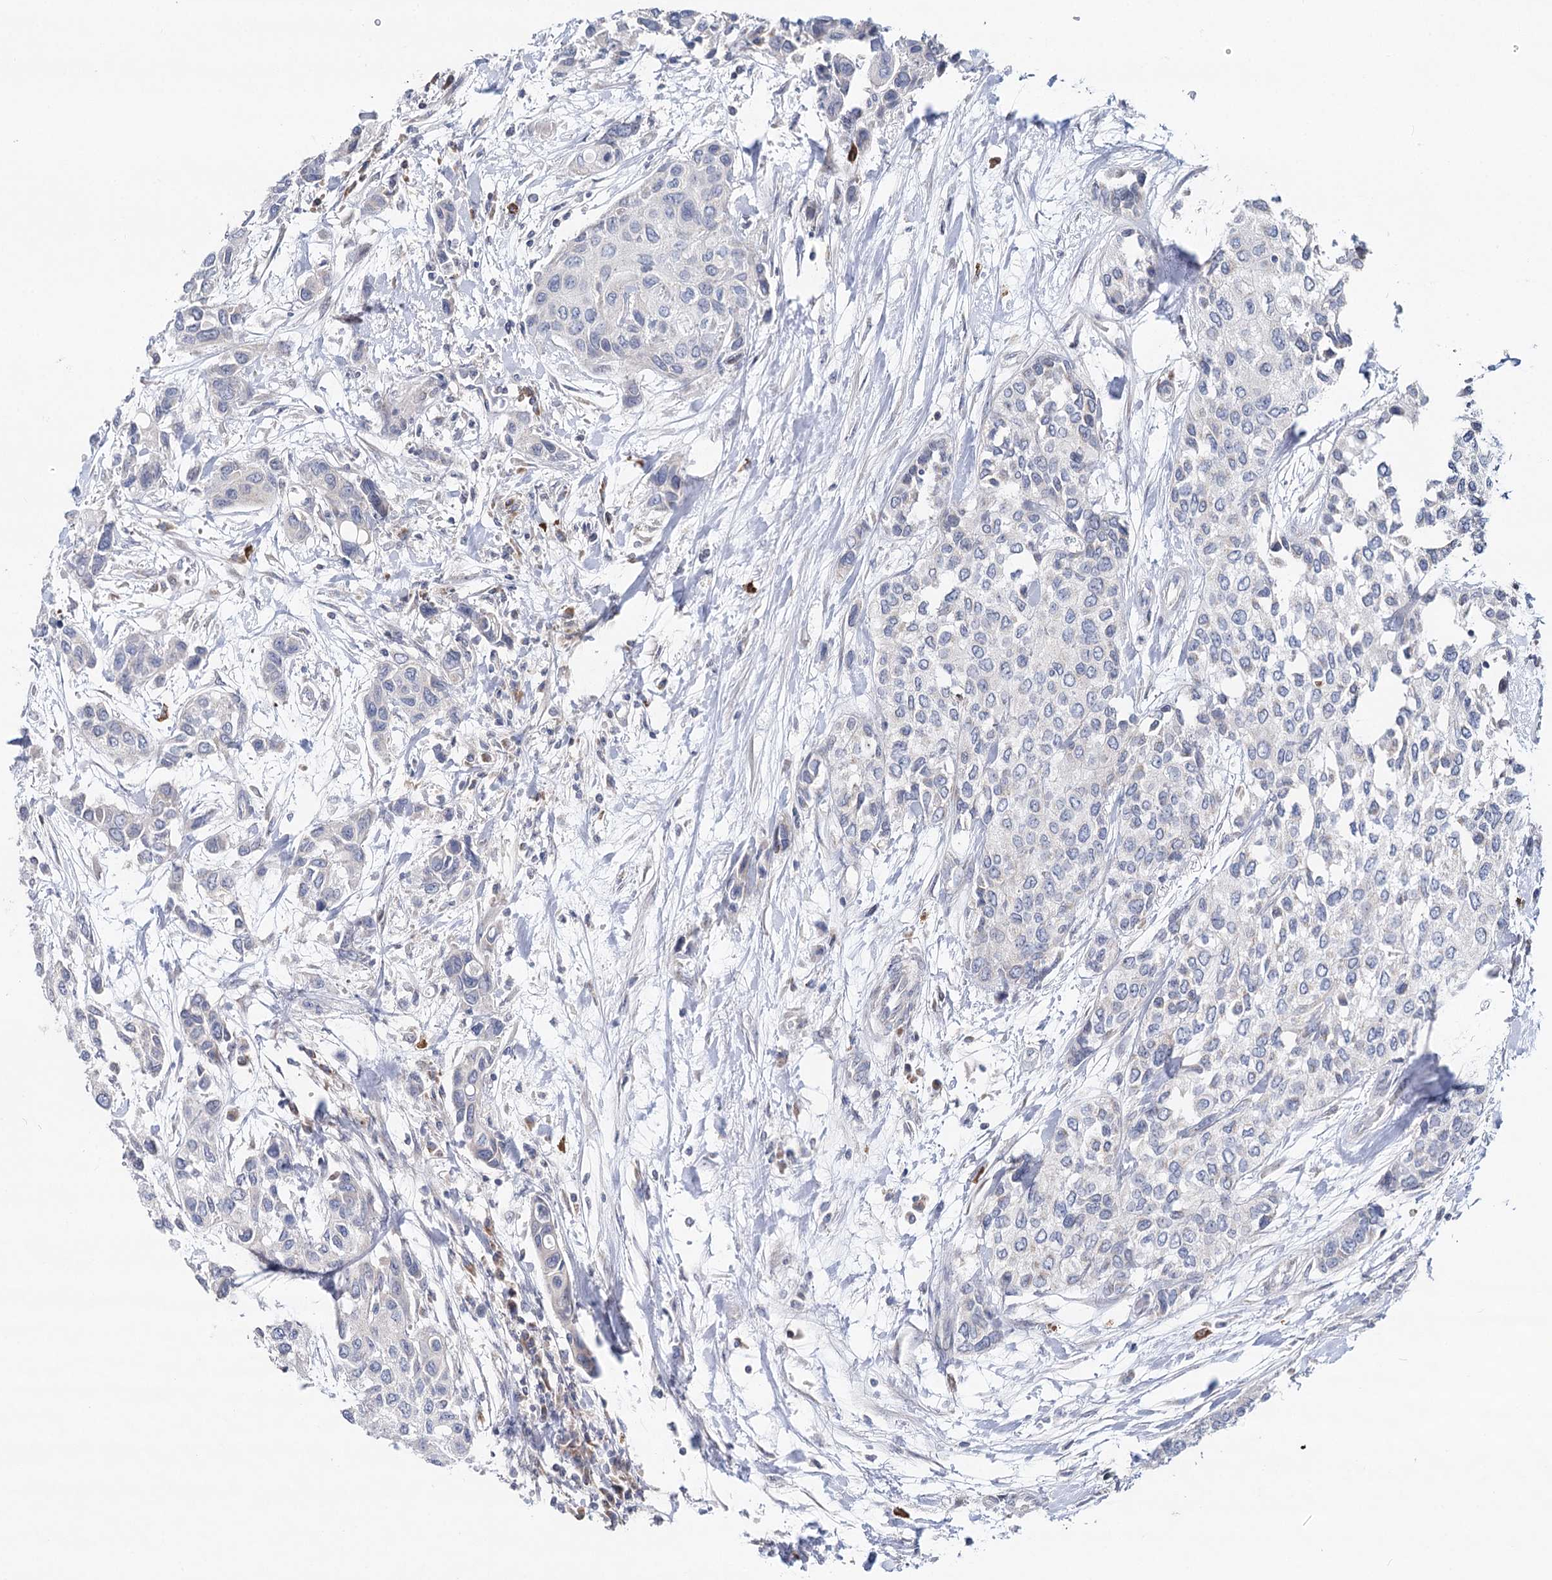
{"staining": {"intensity": "negative", "quantity": "none", "location": "none"}, "tissue": "urothelial cancer", "cell_type": "Tumor cells", "image_type": "cancer", "snomed": [{"axis": "morphology", "description": "Normal tissue, NOS"}, {"axis": "morphology", "description": "Urothelial carcinoma, High grade"}, {"axis": "topography", "description": "Vascular tissue"}, {"axis": "topography", "description": "Urinary bladder"}], "caption": "Tumor cells show no significant protein expression in urothelial carcinoma (high-grade).", "gene": "PTGR1", "patient": {"sex": "female", "age": 56}}